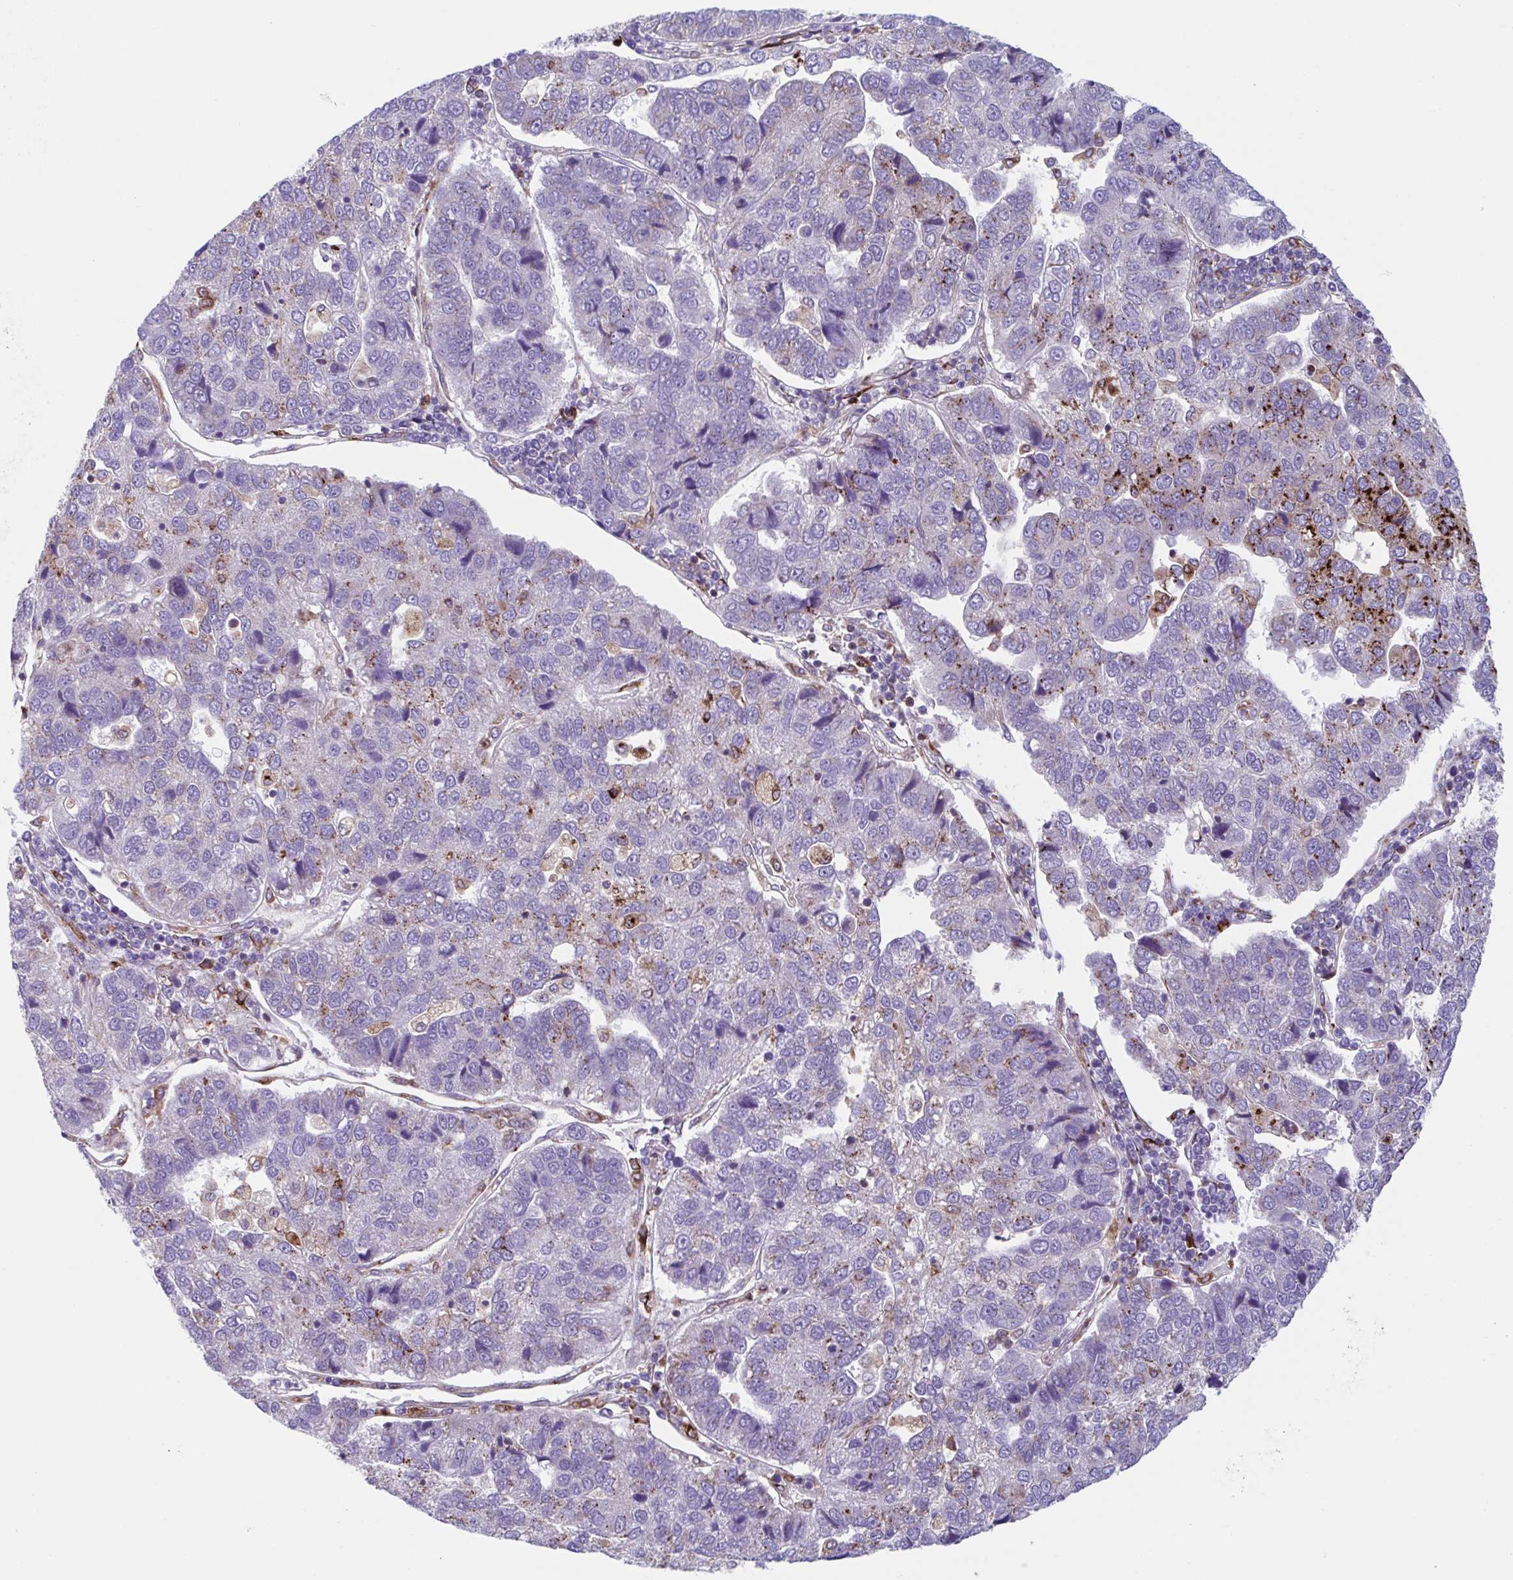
{"staining": {"intensity": "strong", "quantity": "<25%", "location": "cytoplasmic/membranous"}, "tissue": "pancreatic cancer", "cell_type": "Tumor cells", "image_type": "cancer", "snomed": [{"axis": "morphology", "description": "Adenocarcinoma, NOS"}, {"axis": "topography", "description": "Pancreas"}], "caption": "There is medium levels of strong cytoplasmic/membranous expression in tumor cells of pancreatic cancer (adenocarcinoma), as demonstrated by immunohistochemical staining (brown color).", "gene": "RFK", "patient": {"sex": "female", "age": 61}}